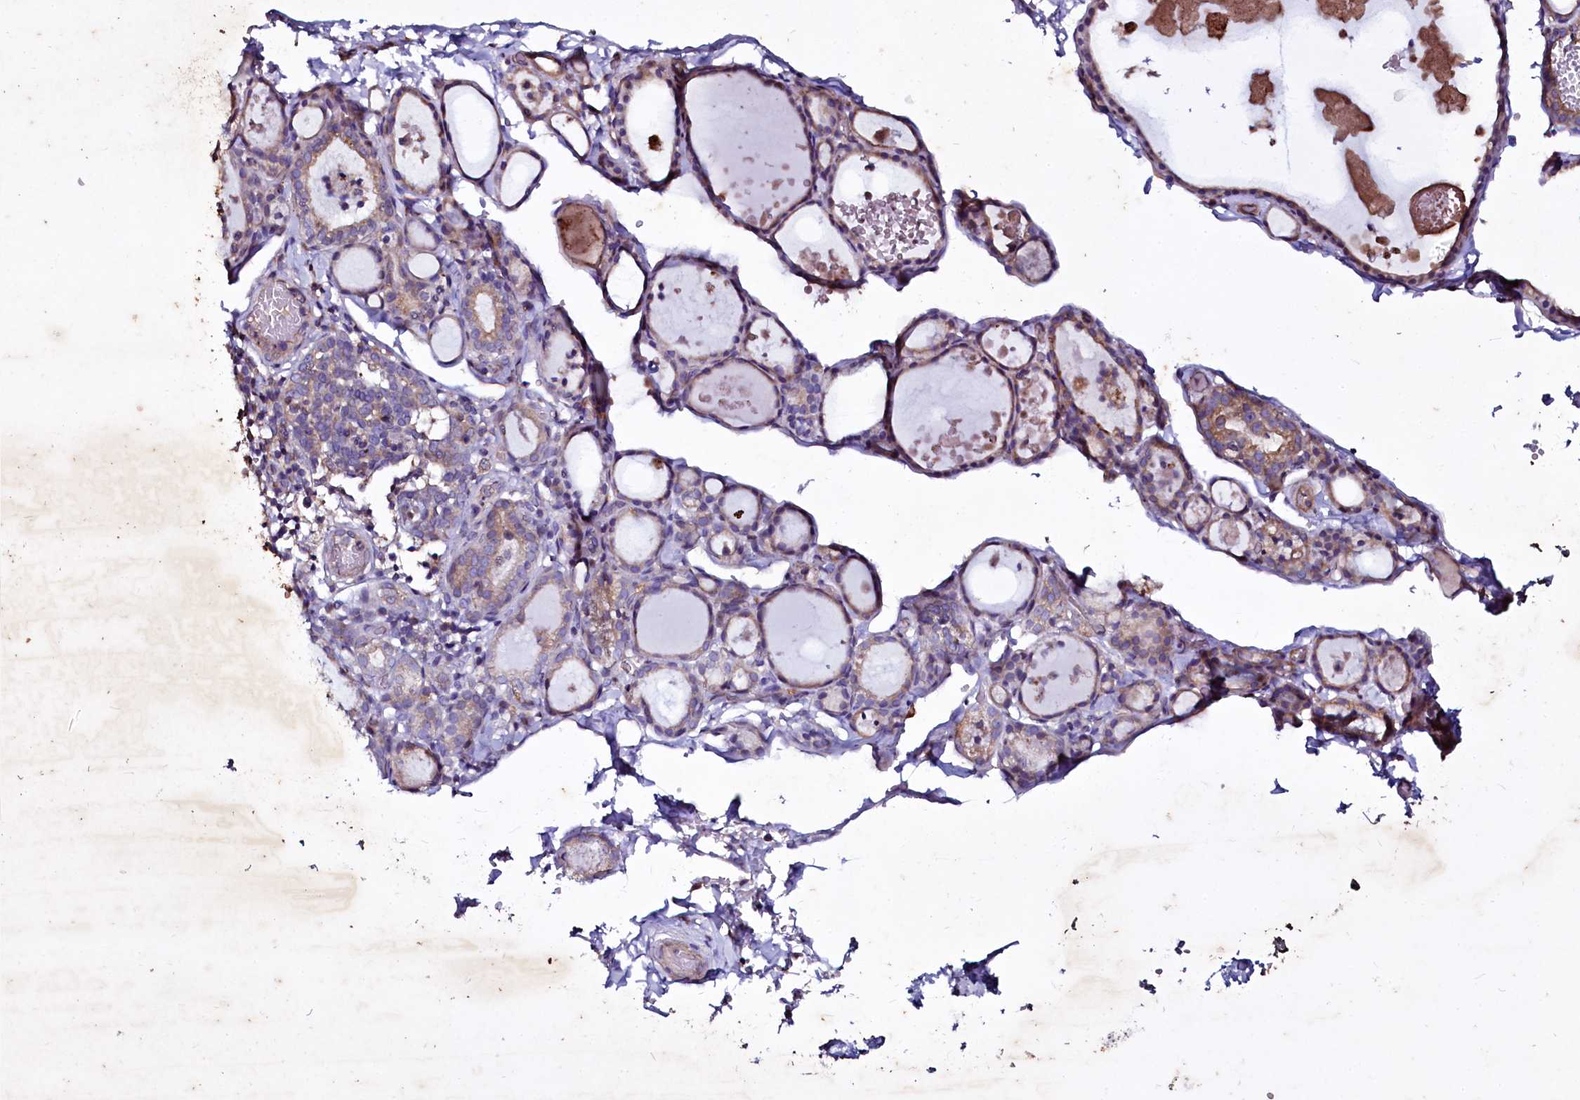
{"staining": {"intensity": "weak", "quantity": "25%-75%", "location": "cytoplasmic/membranous"}, "tissue": "thyroid gland", "cell_type": "Glandular cells", "image_type": "normal", "snomed": [{"axis": "morphology", "description": "Normal tissue, NOS"}, {"axis": "topography", "description": "Thyroid gland"}], "caption": "Thyroid gland stained with immunohistochemistry shows weak cytoplasmic/membranous staining in about 25%-75% of glandular cells.", "gene": "SELENOT", "patient": {"sex": "male", "age": 56}}